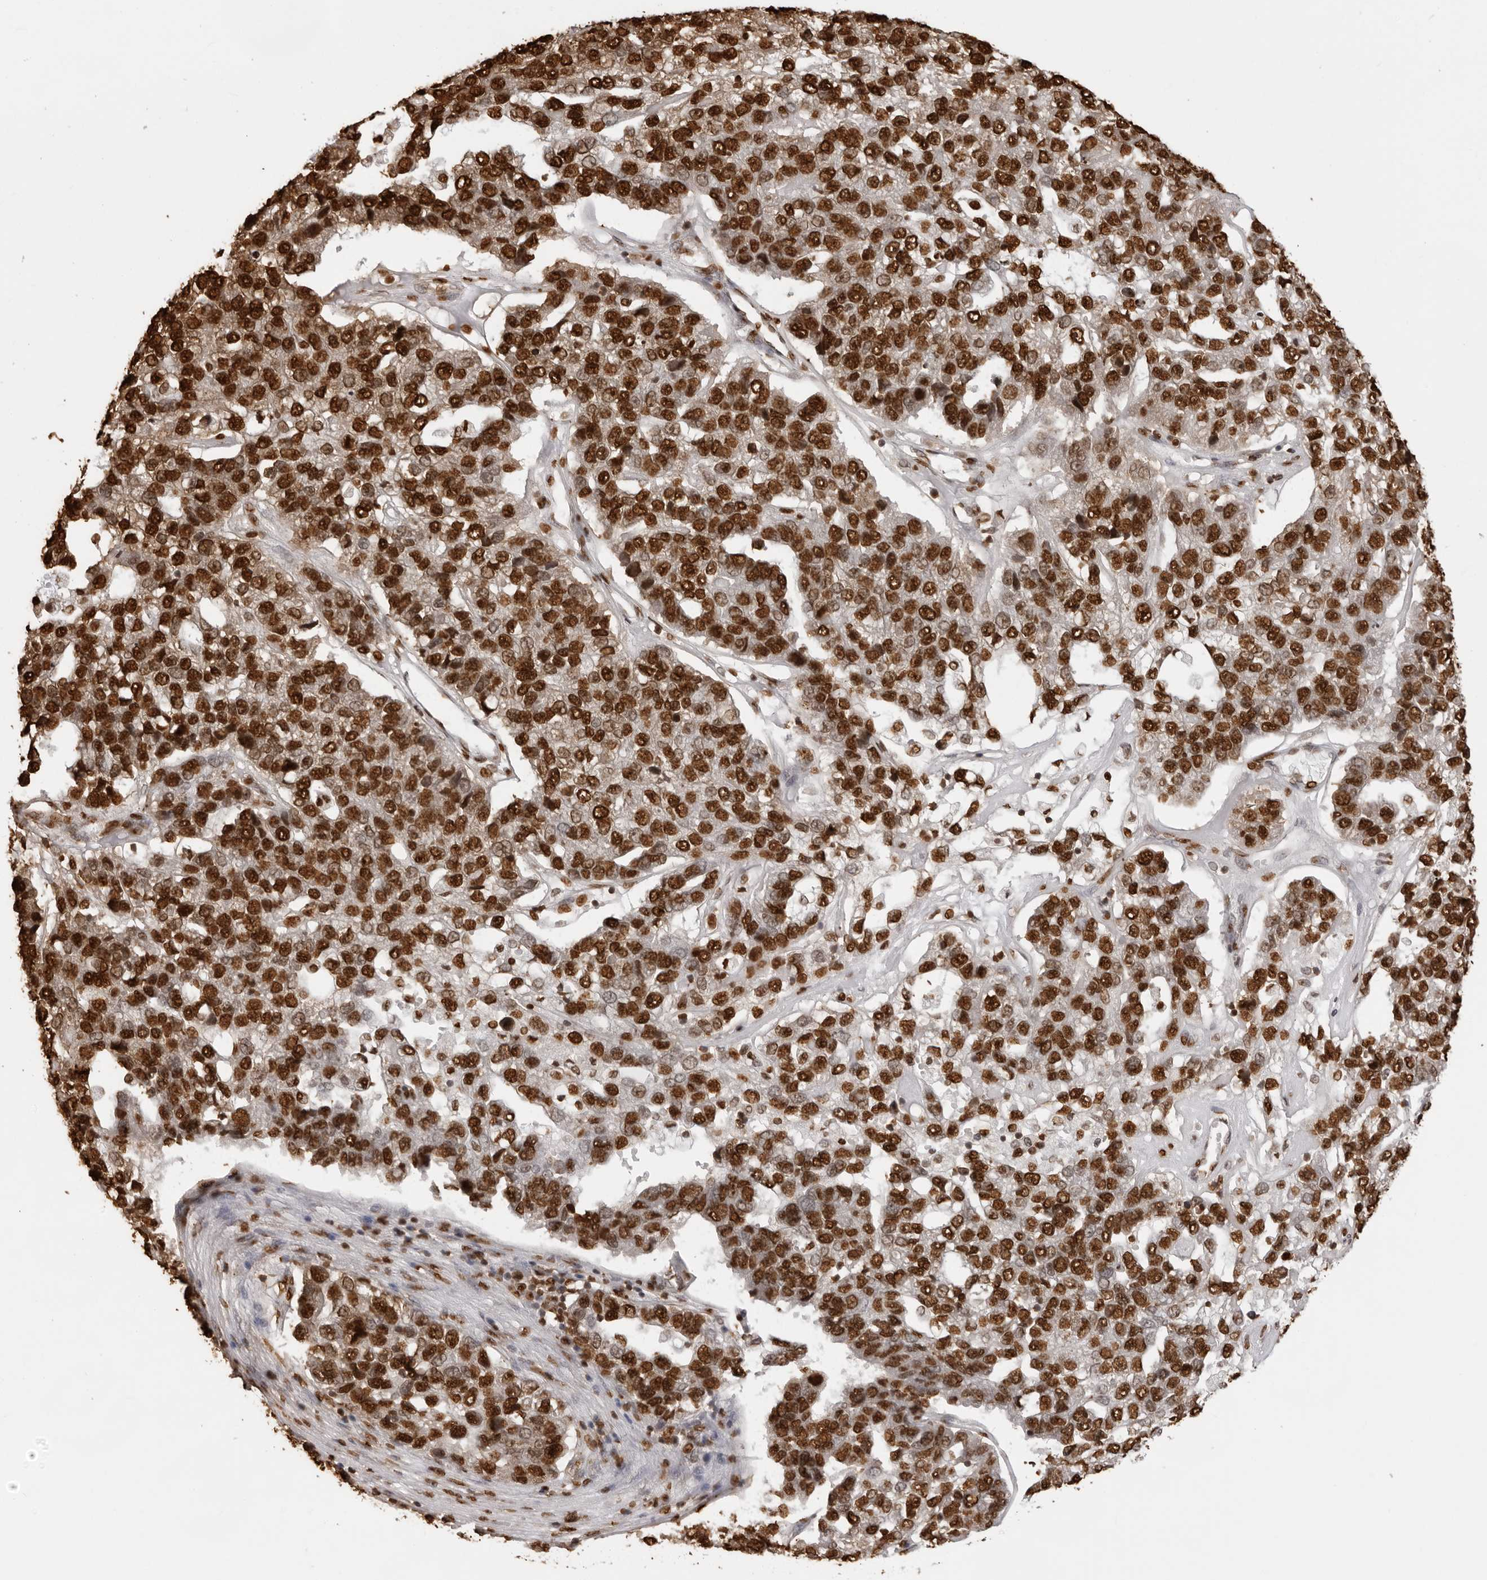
{"staining": {"intensity": "strong", "quantity": ">75%", "location": "nuclear"}, "tissue": "pancreatic cancer", "cell_type": "Tumor cells", "image_type": "cancer", "snomed": [{"axis": "morphology", "description": "Adenocarcinoma, NOS"}, {"axis": "topography", "description": "Pancreas"}], "caption": "Immunohistochemistry (IHC) image of adenocarcinoma (pancreatic) stained for a protein (brown), which displays high levels of strong nuclear expression in approximately >75% of tumor cells.", "gene": "ZFP91", "patient": {"sex": "female", "age": 61}}